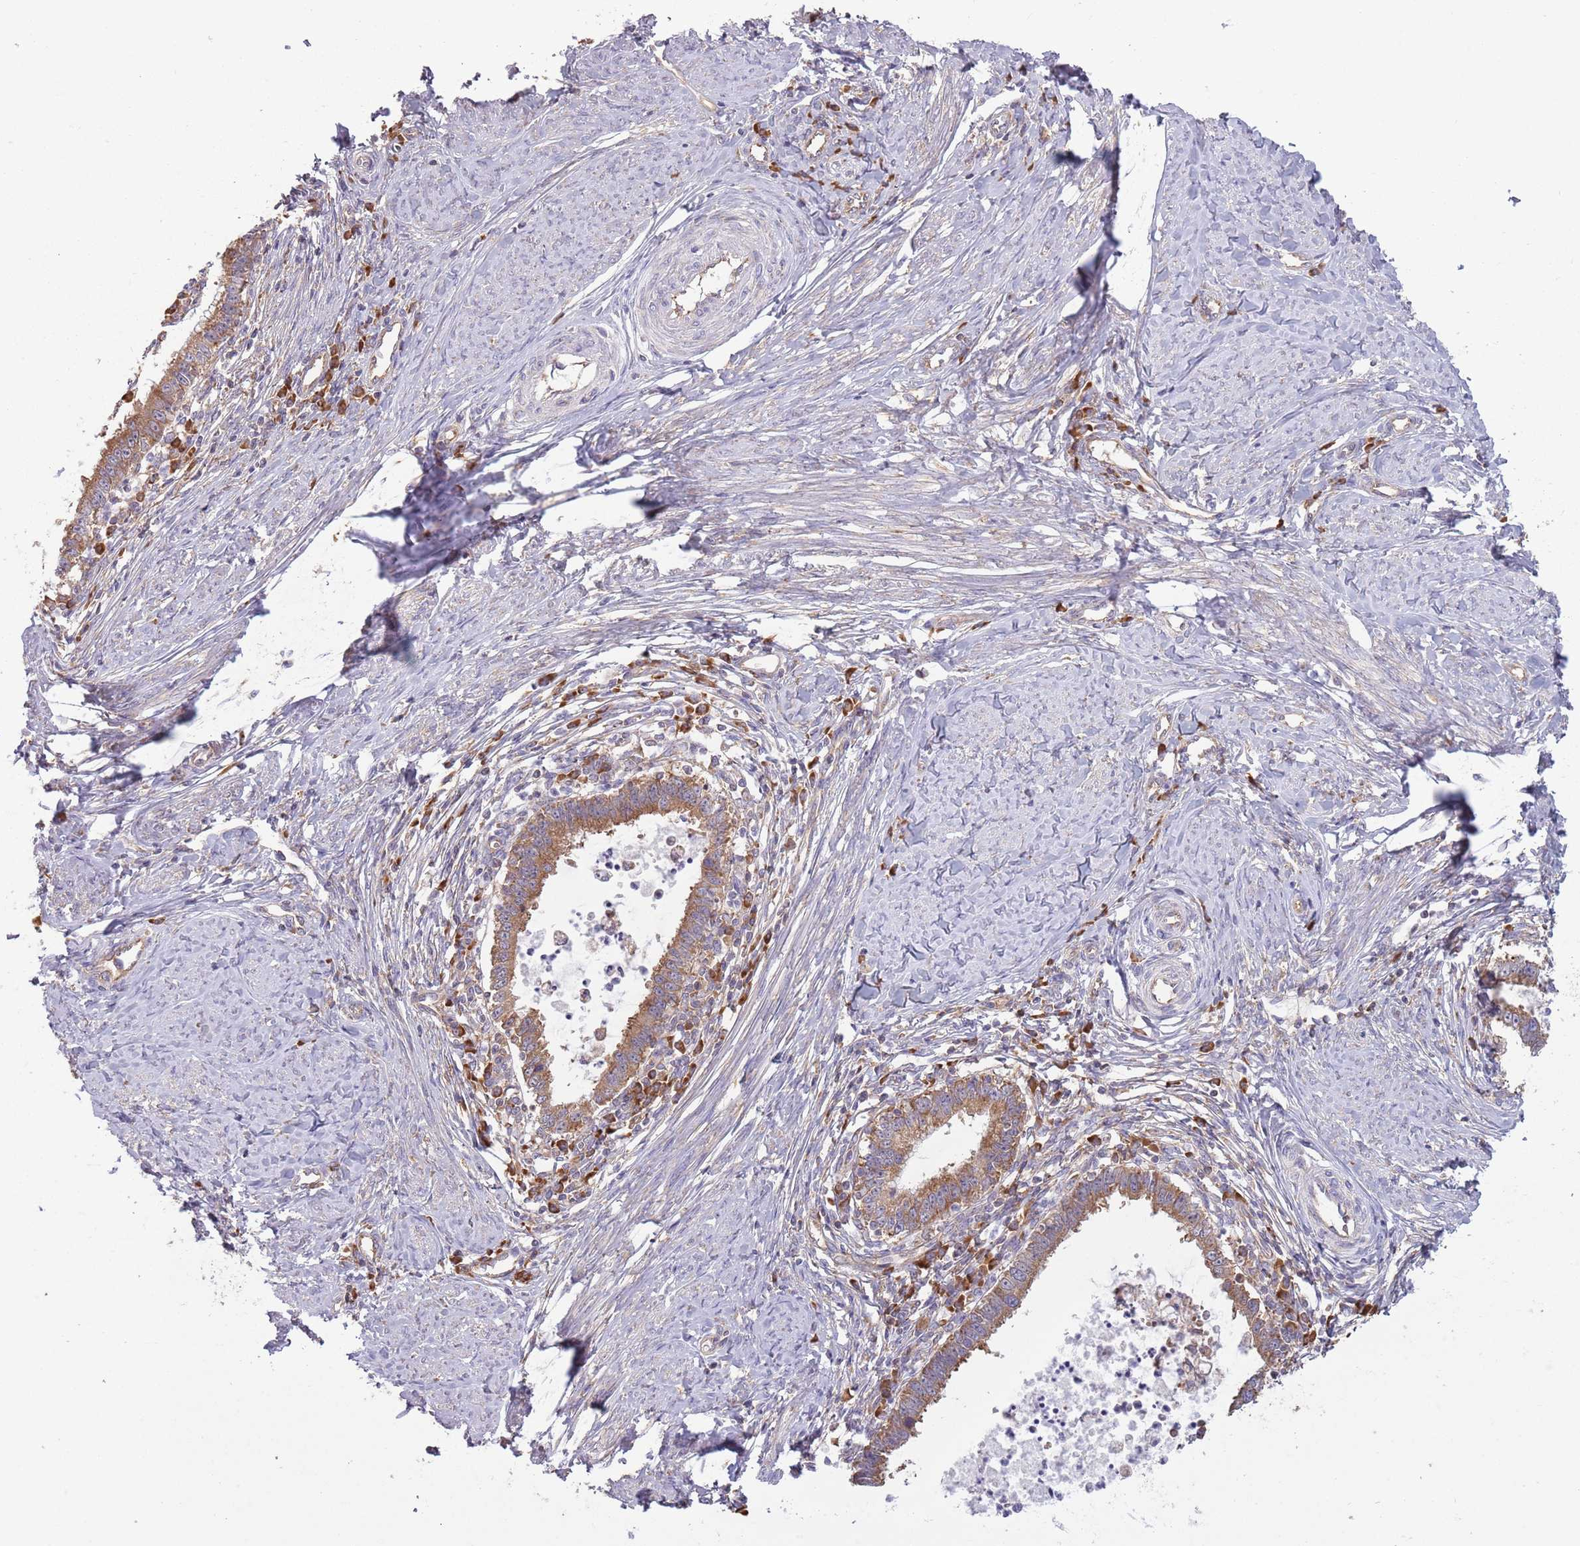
{"staining": {"intensity": "moderate", "quantity": ">75%", "location": "cytoplasmic/membranous"}, "tissue": "cervical cancer", "cell_type": "Tumor cells", "image_type": "cancer", "snomed": [{"axis": "morphology", "description": "Adenocarcinoma, NOS"}, {"axis": "topography", "description": "Cervix"}], "caption": "Protein analysis of cervical cancer (adenocarcinoma) tissue demonstrates moderate cytoplasmic/membranous staining in about >75% of tumor cells.", "gene": "RPL17-C18orf32", "patient": {"sex": "female", "age": 36}}